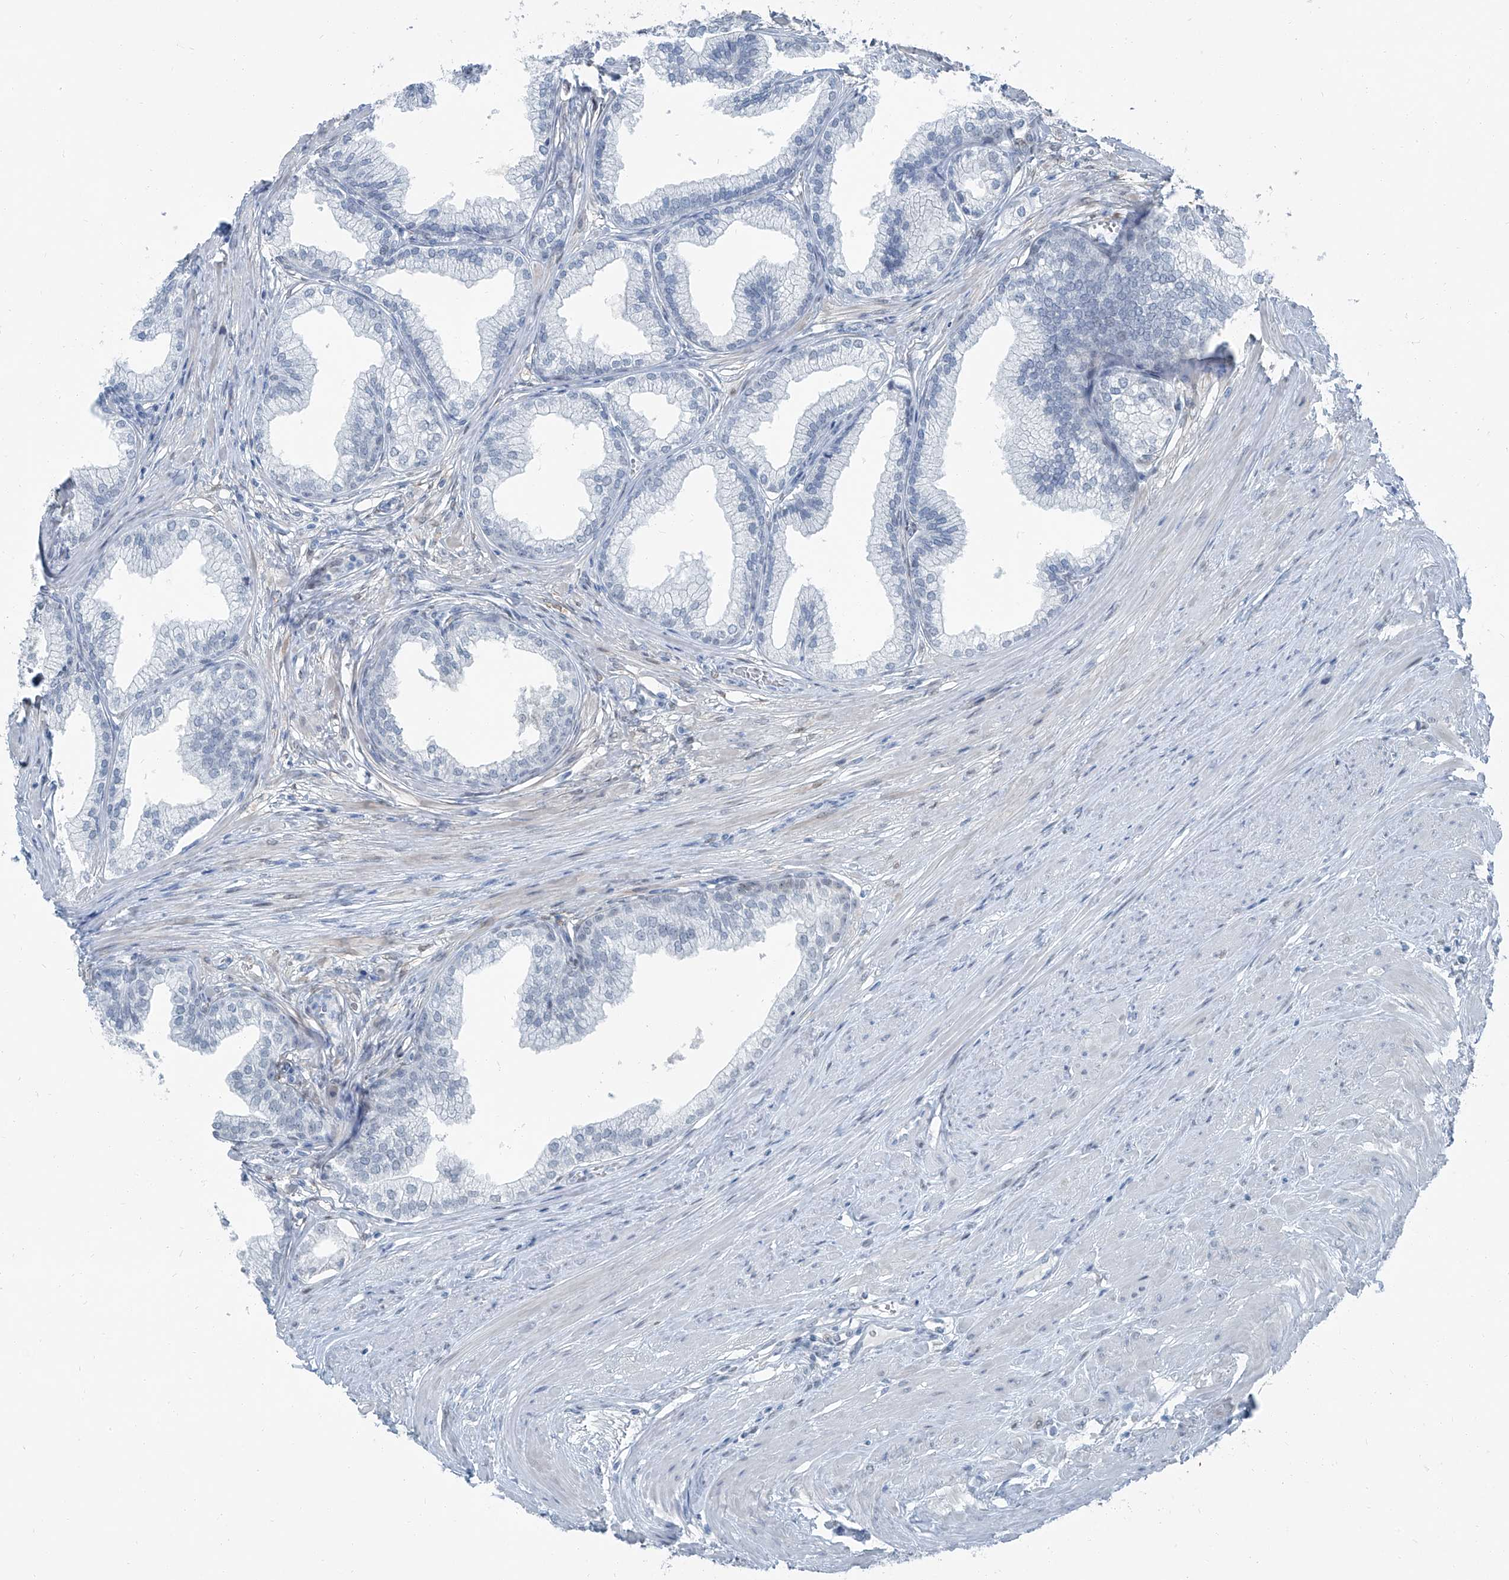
{"staining": {"intensity": "negative", "quantity": "none", "location": "none"}, "tissue": "prostate", "cell_type": "Glandular cells", "image_type": "normal", "snomed": [{"axis": "morphology", "description": "Normal tissue, NOS"}, {"axis": "morphology", "description": "Urothelial carcinoma, Low grade"}, {"axis": "topography", "description": "Urinary bladder"}, {"axis": "topography", "description": "Prostate"}], "caption": "Image shows no significant protein staining in glandular cells of unremarkable prostate. (DAB (3,3'-diaminobenzidine) immunohistochemistry, high magnification).", "gene": "RGN", "patient": {"sex": "male", "age": 60}}